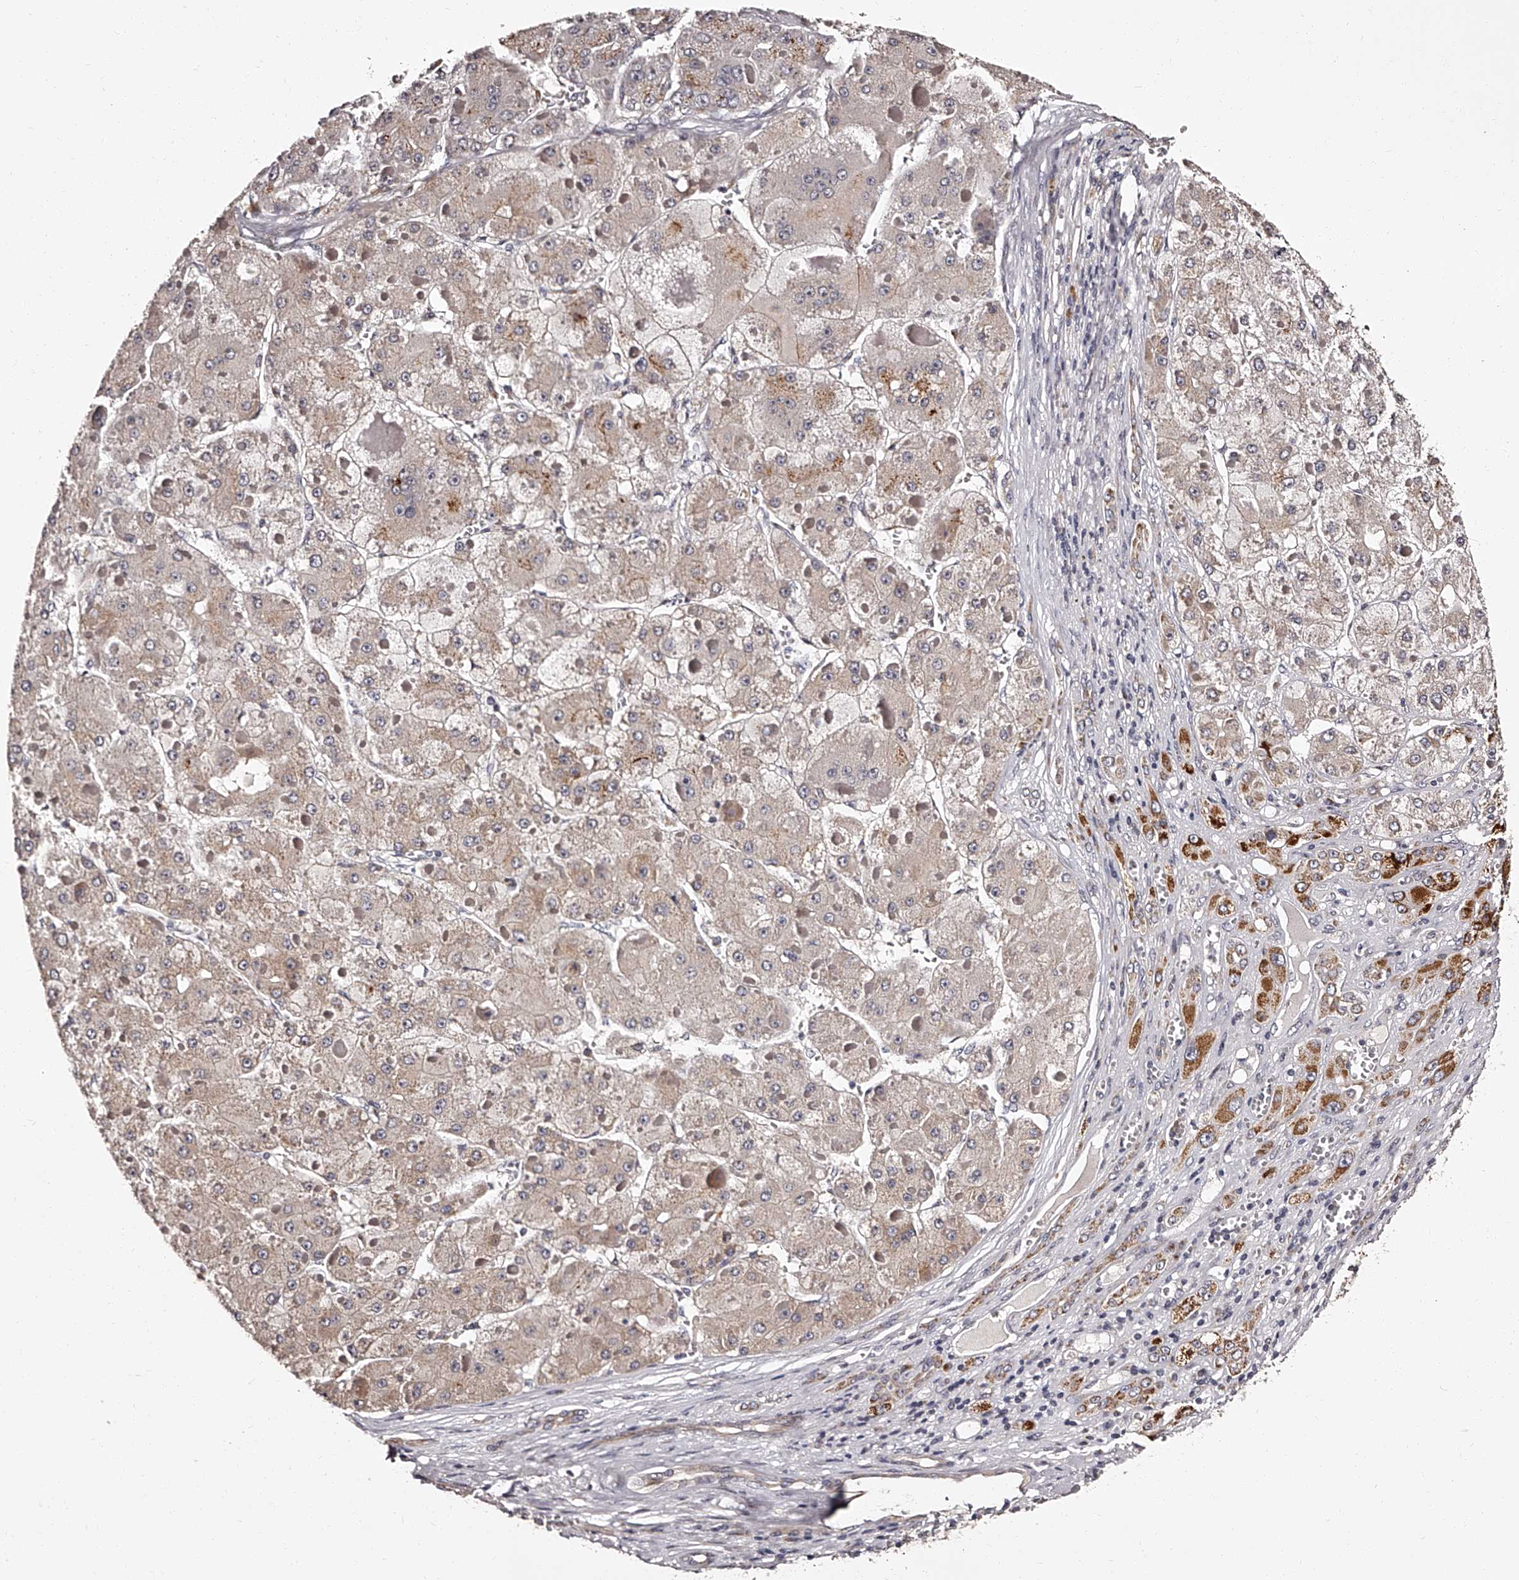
{"staining": {"intensity": "moderate", "quantity": "<25%", "location": "cytoplasmic/membranous"}, "tissue": "liver cancer", "cell_type": "Tumor cells", "image_type": "cancer", "snomed": [{"axis": "morphology", "description": "Carcinoma, Hepatocellular, NOS"}, {"axis": "topography", "description": "Liver"}], "caption": "Immunohistochemistry (IHC) photomicrograph of human liver cancer (hepatocellular carcinoma) stained for a protein (brown), which demonstrates low levels of moderate cytoplasmic/membranous staining in approximately <25% of tumor cells.", "gene": "RSC1A1", "patient": {"sex": "female", "age": 73}}